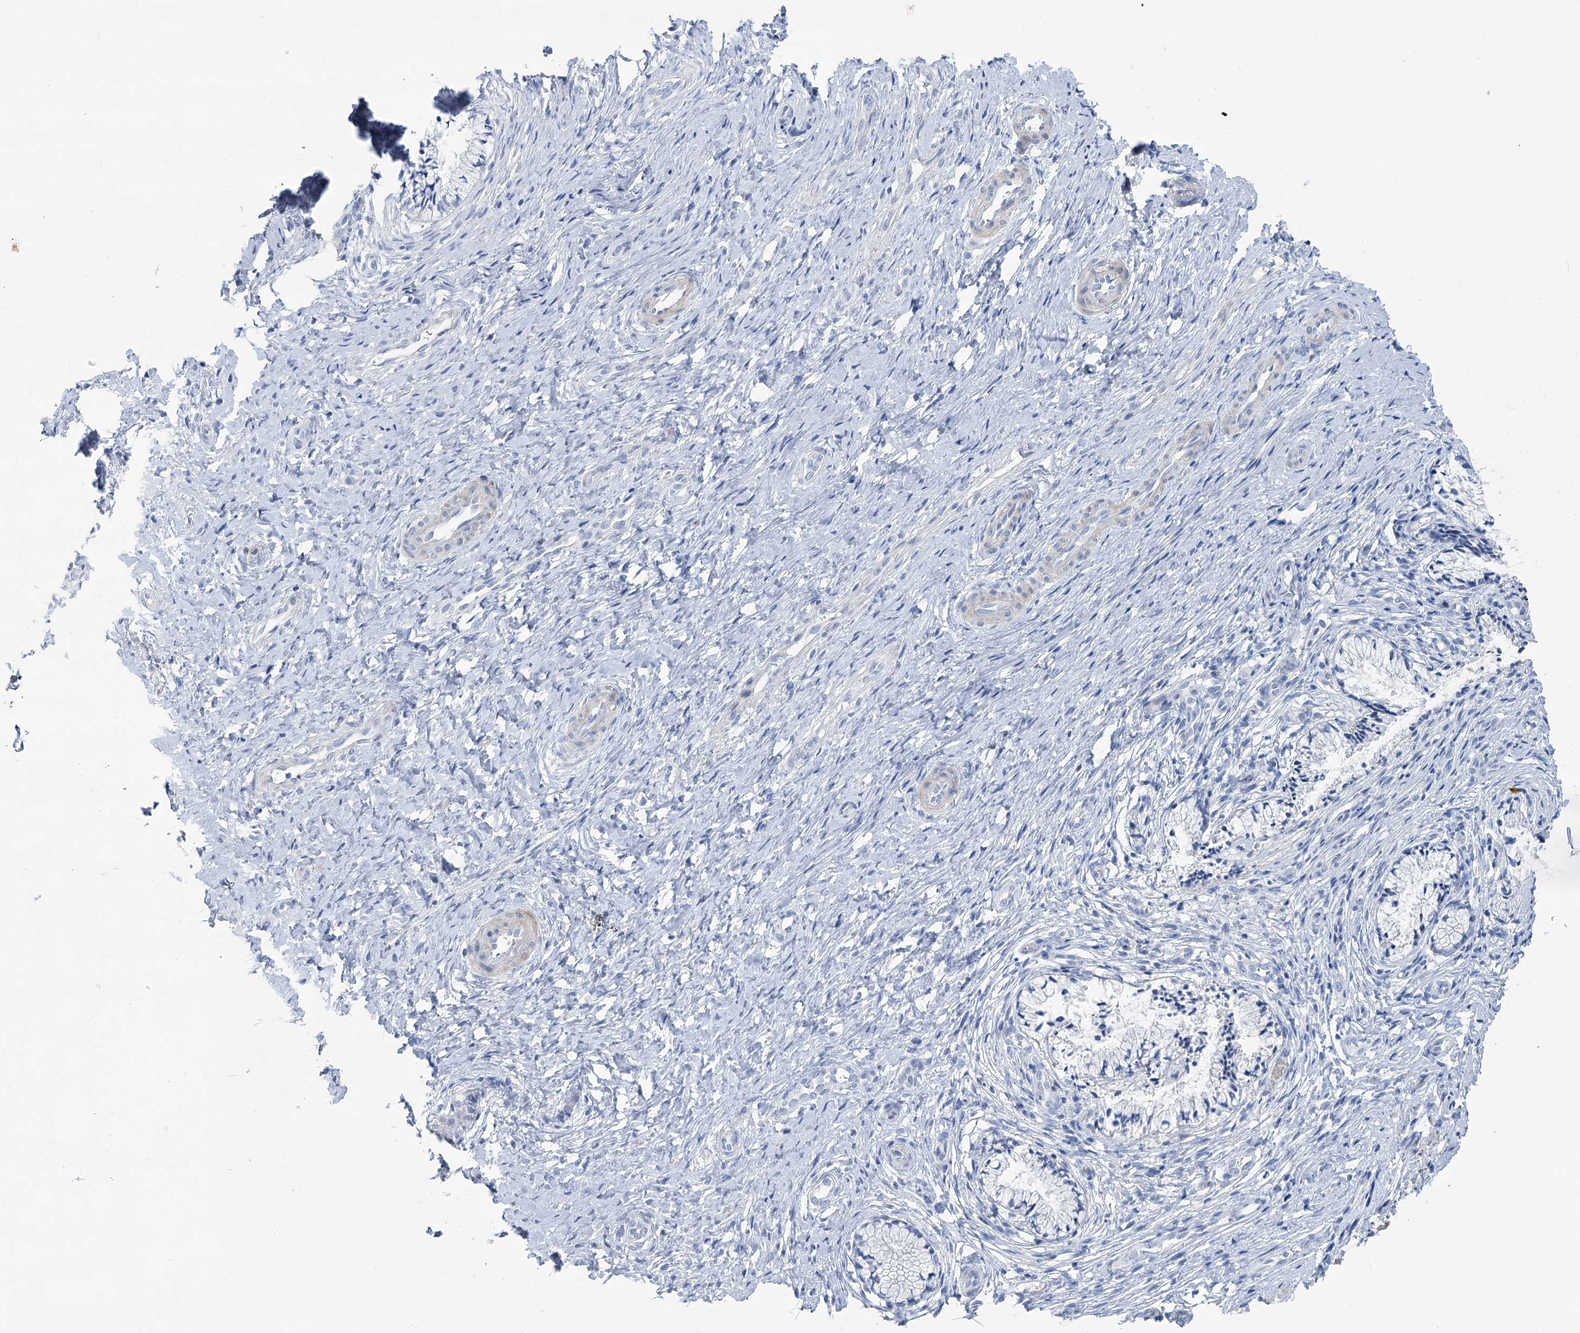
{"staining": {"intensity": "negative", "quantity": "none", "location": "none"}, "tissue": "cervix", "cell_type": "Glandular cells", "image_type": "normal", "snomed": [{"axis": "morphology", "description": "Normal tissue, NOS"}, {"axis": "topography", "description": "Cervix"}], "caption": "Immunohistochemistry histopathology image of unremarkable cervix: human cervix stained with DAB (3,3'-diaminobenzidine) displays no significant protein staining in glandular cells.", "gene": "WDR74", "patient": {"sex": "female", "age": 36}}